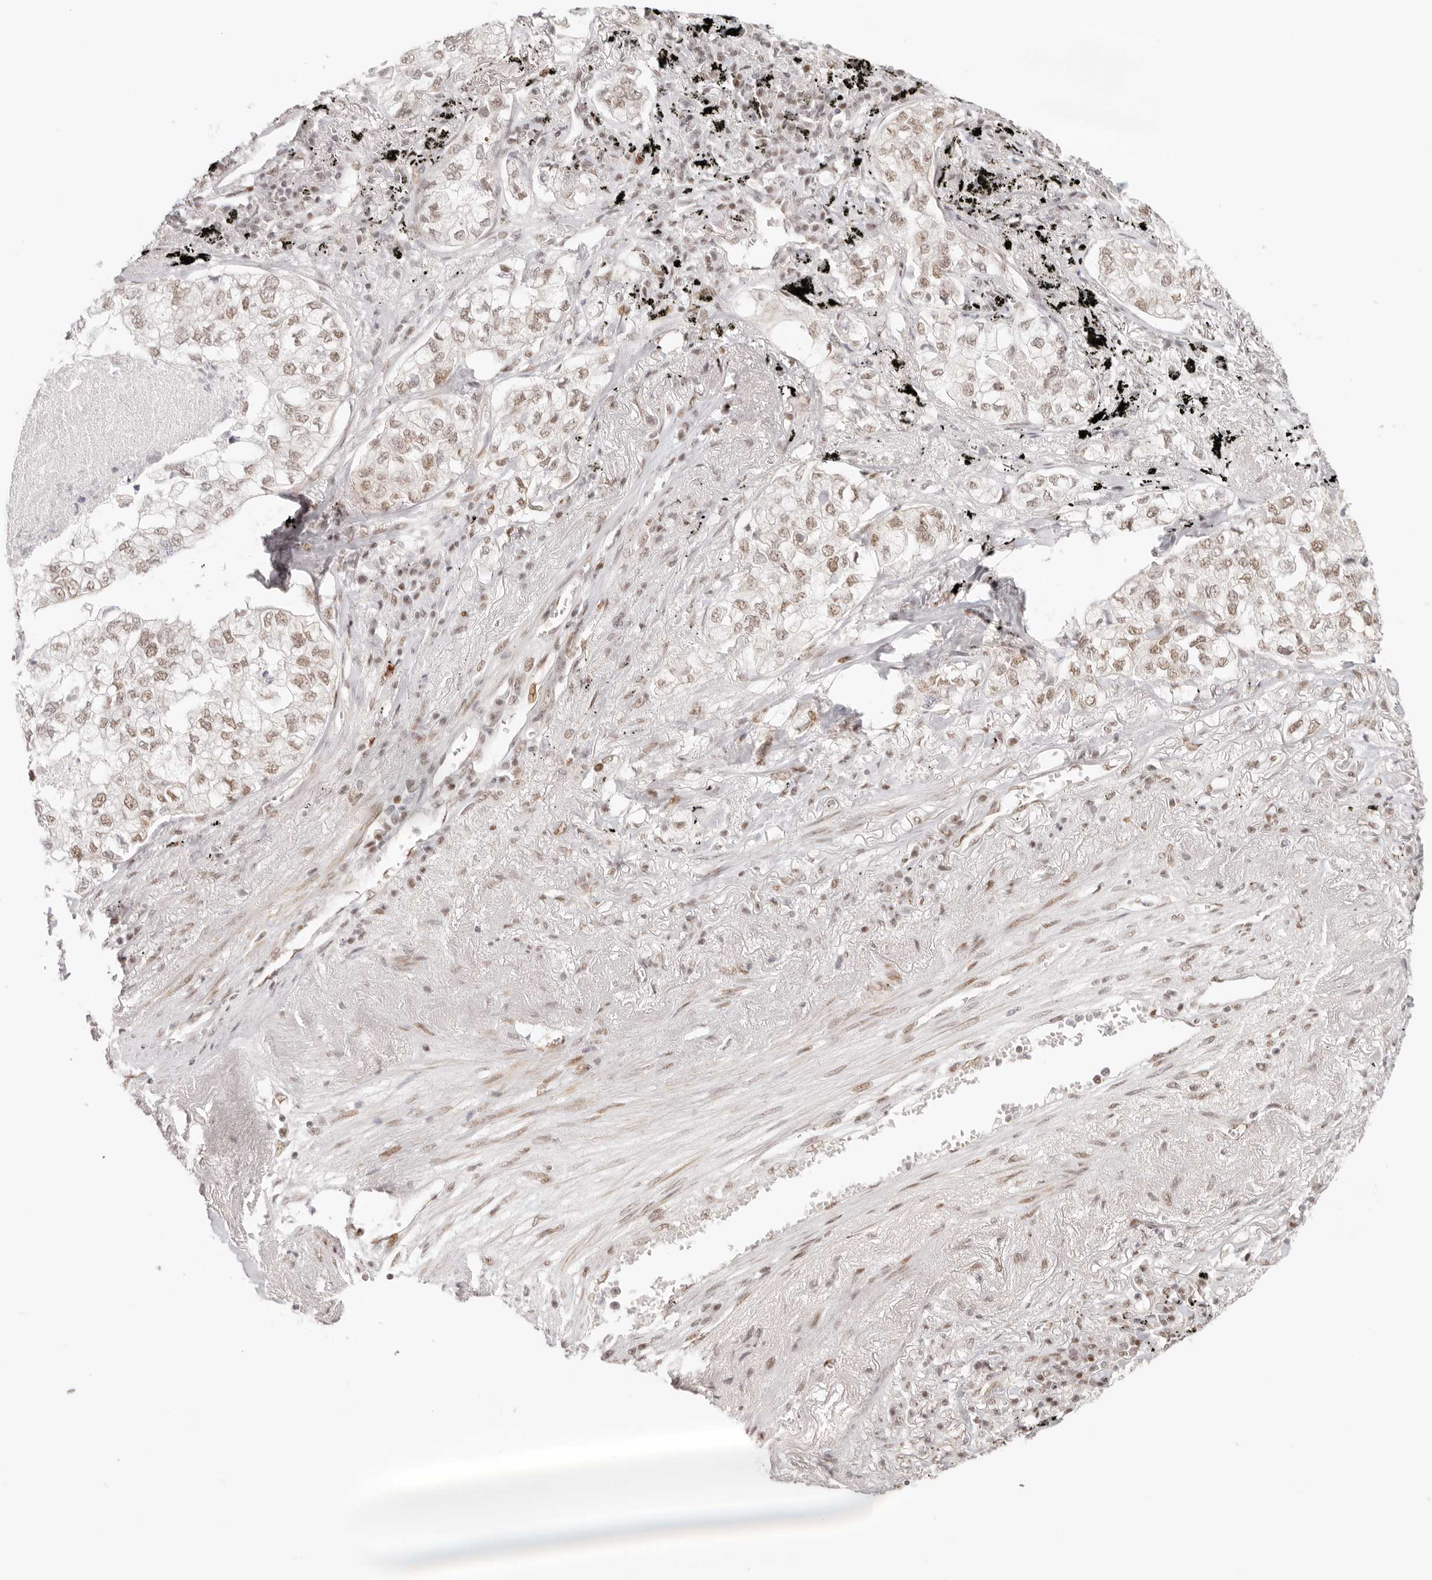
{"staining": {"intensity": "weak", "quantity": ">75%", "location": "nuclear"}, "tissue": "lung cancer", "cell_type": "Tumor cells", "image_type": "cancer", "snomed": [{"axis": "morphology", "description": "Adenocarcinoma, NOS"}, {"axis": "topography", "description": "Lung"}], "caption": "About >75% of tumor cells in lung cancer (adenocarcinoma) display weak nuclear protein positivity as visualized by brown immunohistochemical staining.", "gene": "HOXC5", "patient": {"sex": "male", "age": 65}}